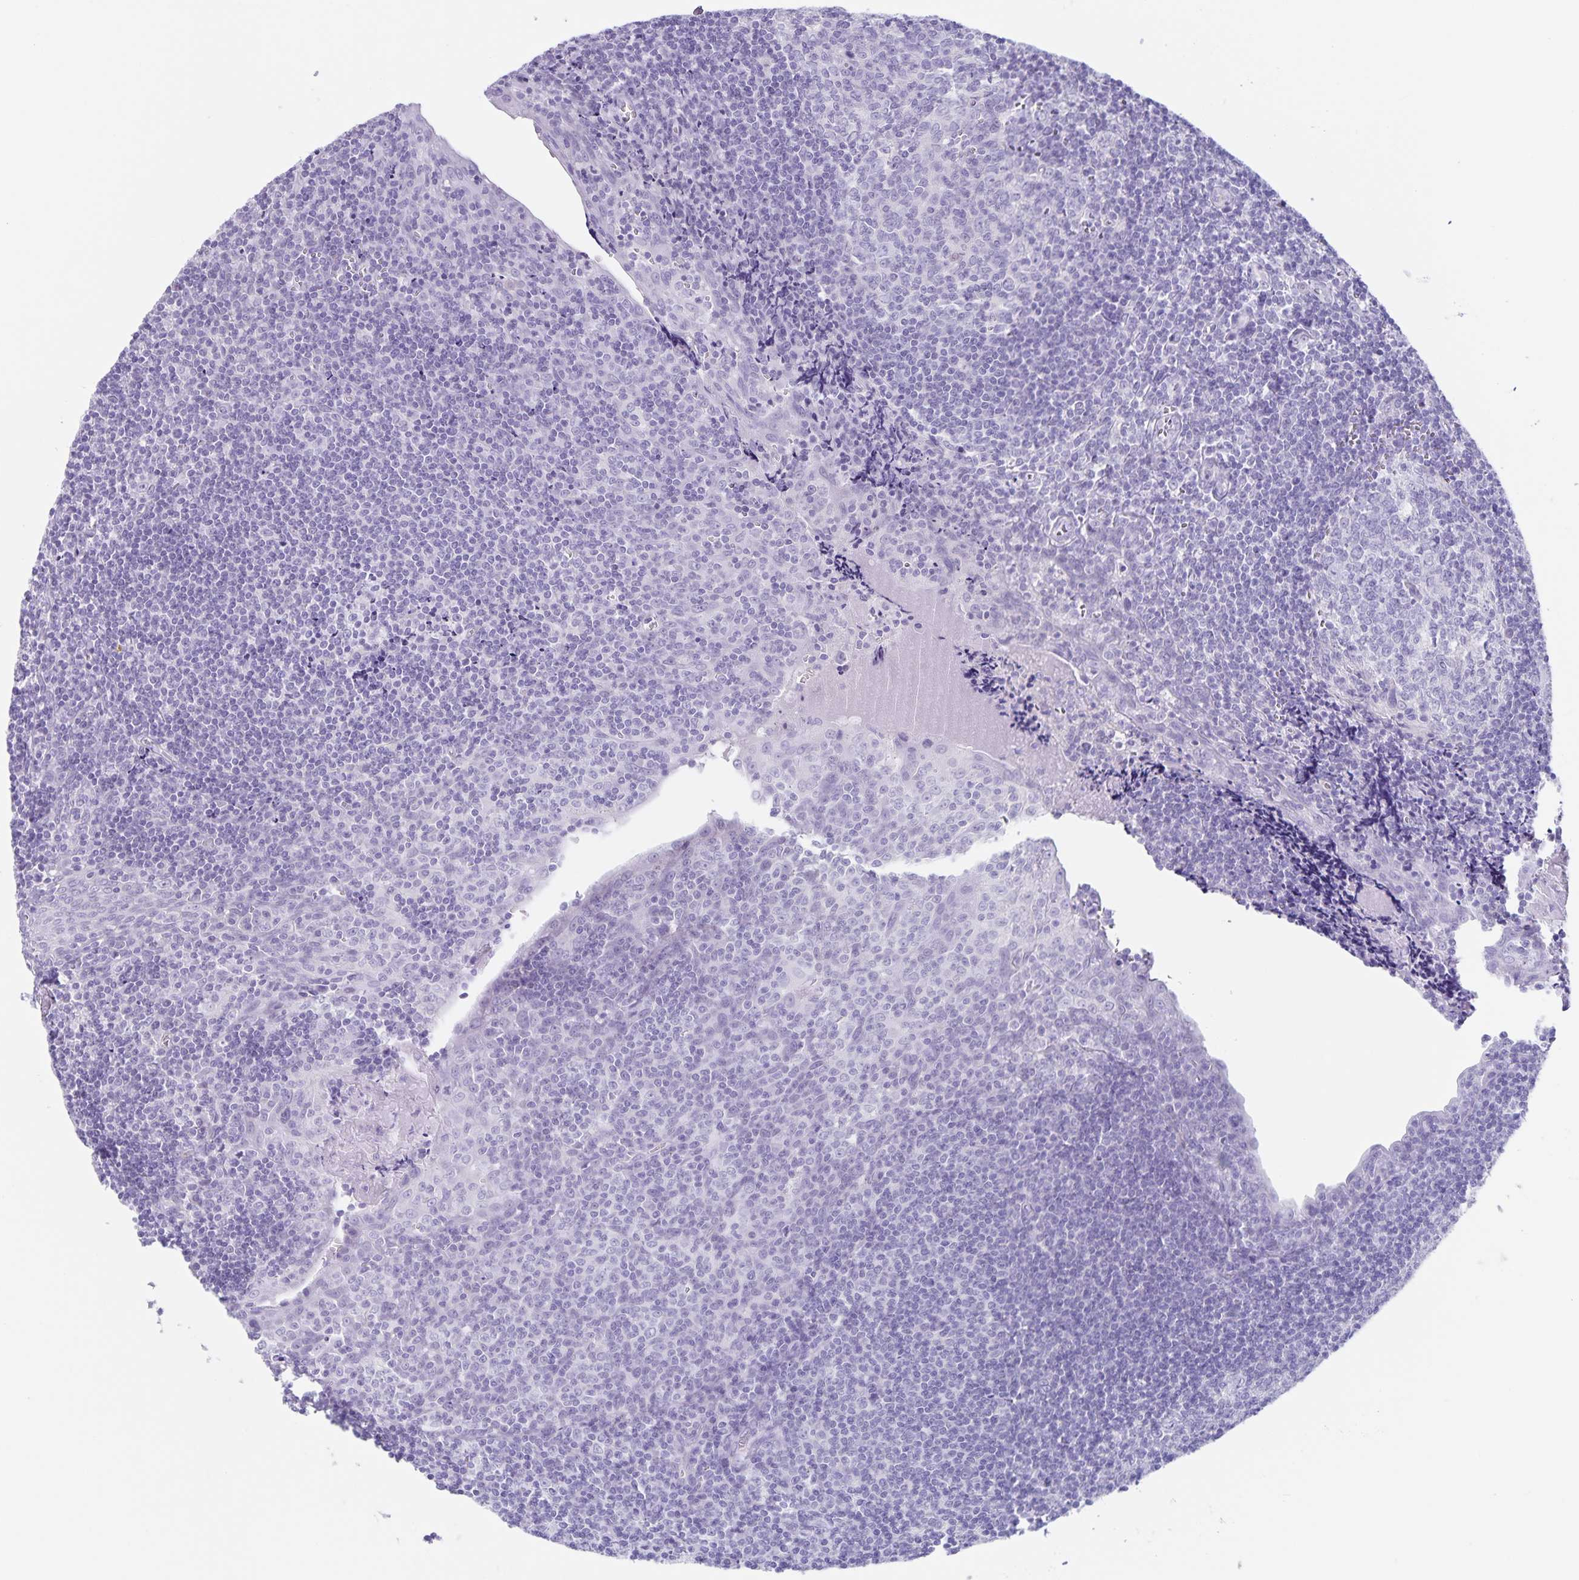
{"staining": {"intensity": "negative", "quantity": "none", "location": "none"}, "tissue": "tonsil", "cell_type": "Germinal center cells", "image_type": "normal", "snomed": [{"axis": "morphology", "description": "Normal tissue, NOS"}, {"axis": "morphology", "description": "Inflammation, NOS"}, {"axis": "topography", "description": "Tonsil"}], "caption": "Immunohistochemical staining of normal tonsil displays no significant staining in germinal center cells. The staining was performed using DAB (3,3'-diaminobenzidine) to visualize the protein expression in brown, while the nuclei were stained in blue with hematoxylin (Magnification: 20x).", "gene": "C11orf42", "patient": {"sex": "female", "age": 31}}